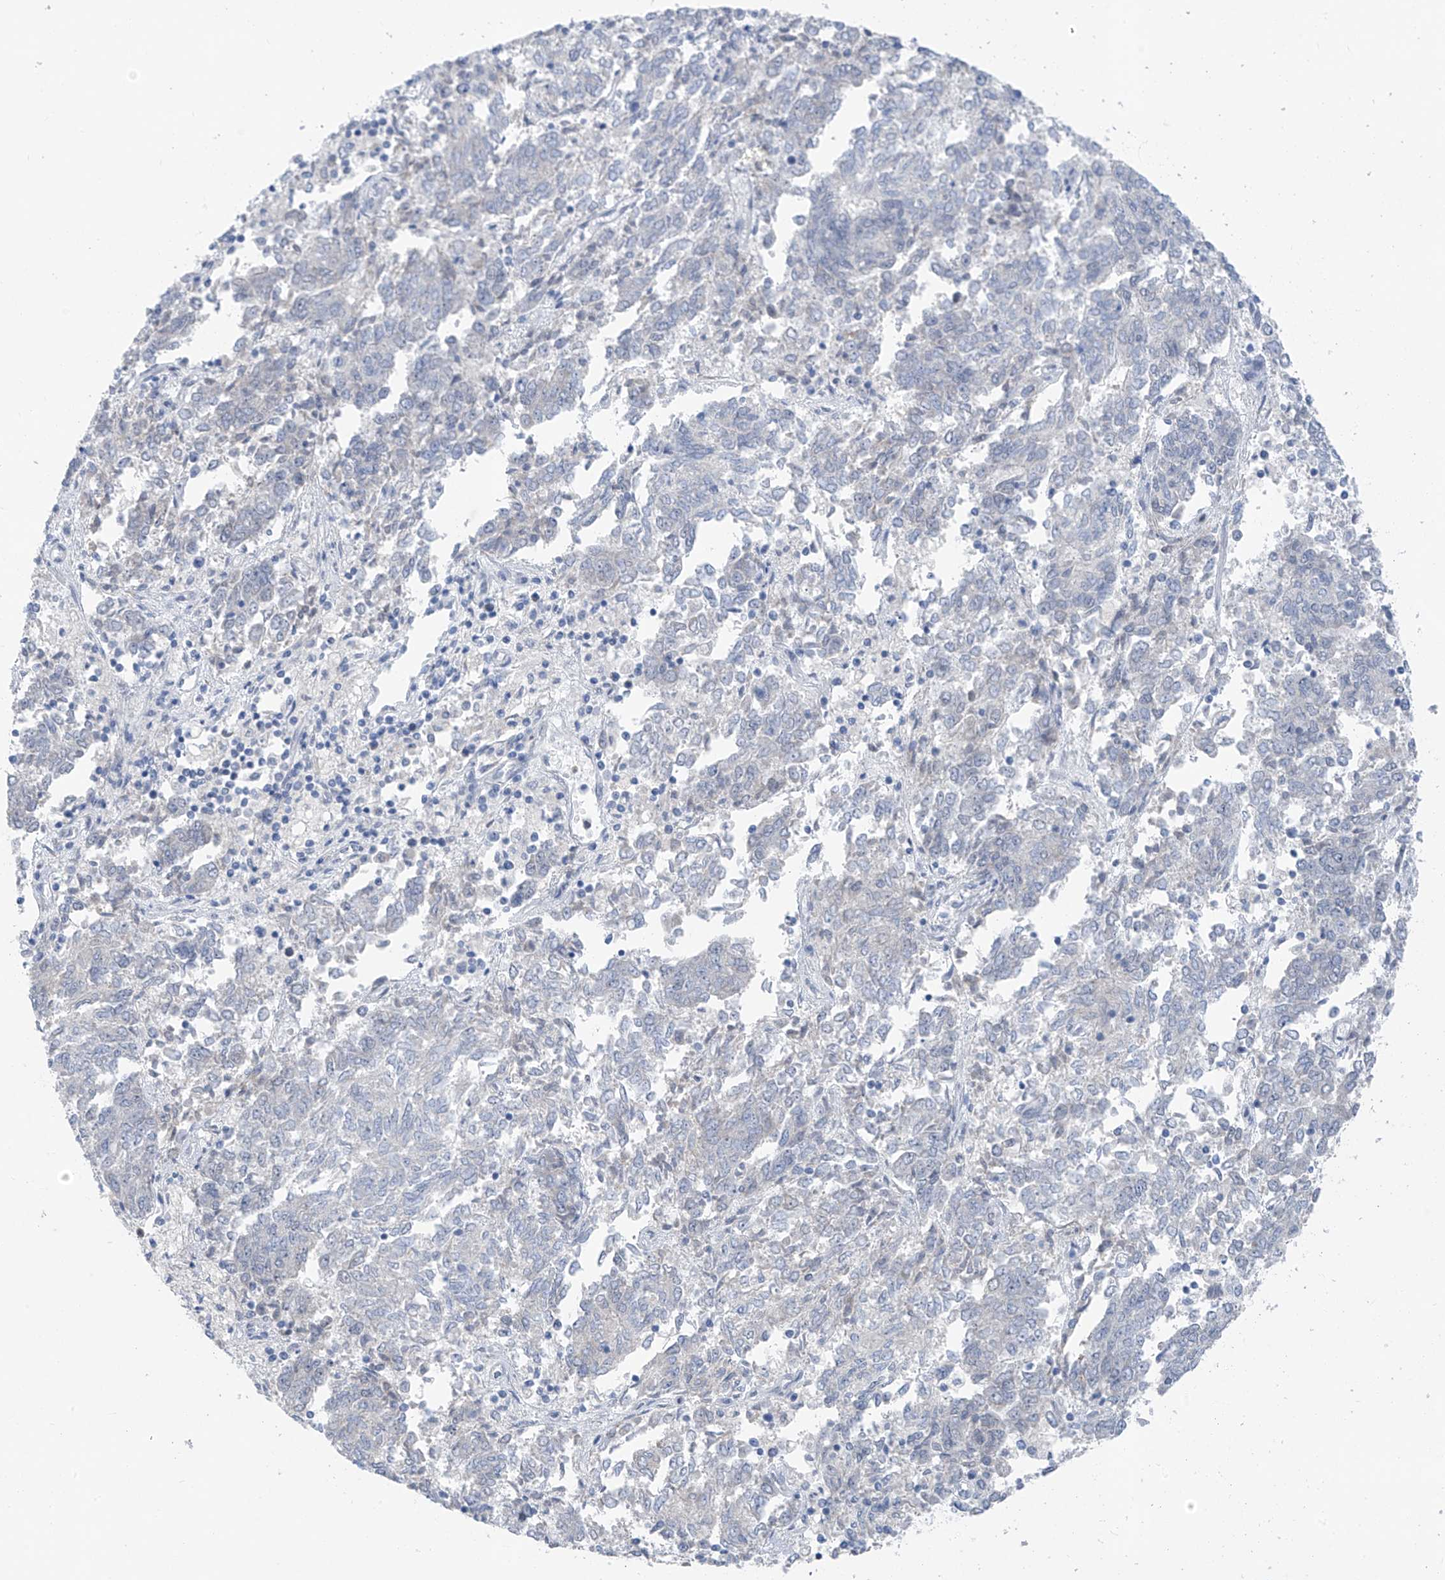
{"staining": {"intensity": "negative", "quantity": "none", "location": "none"}, "tissue": "endometrial cancer", "cell_type": "Tumor cells", "image_type": "cancer", "snomed": [{"axis": "morphology", "description": "Adenocarcinoma, NOS"}, {"axis": "topography", "description": "Endometrium"}], "caption": "Endometrial cancer (adenocarcinoma) was stained to show a protein in brown. There is no significant expression in tumor cells.", "gene": "CYP4V2", "patient": {"sex": "female", "age": 80}}